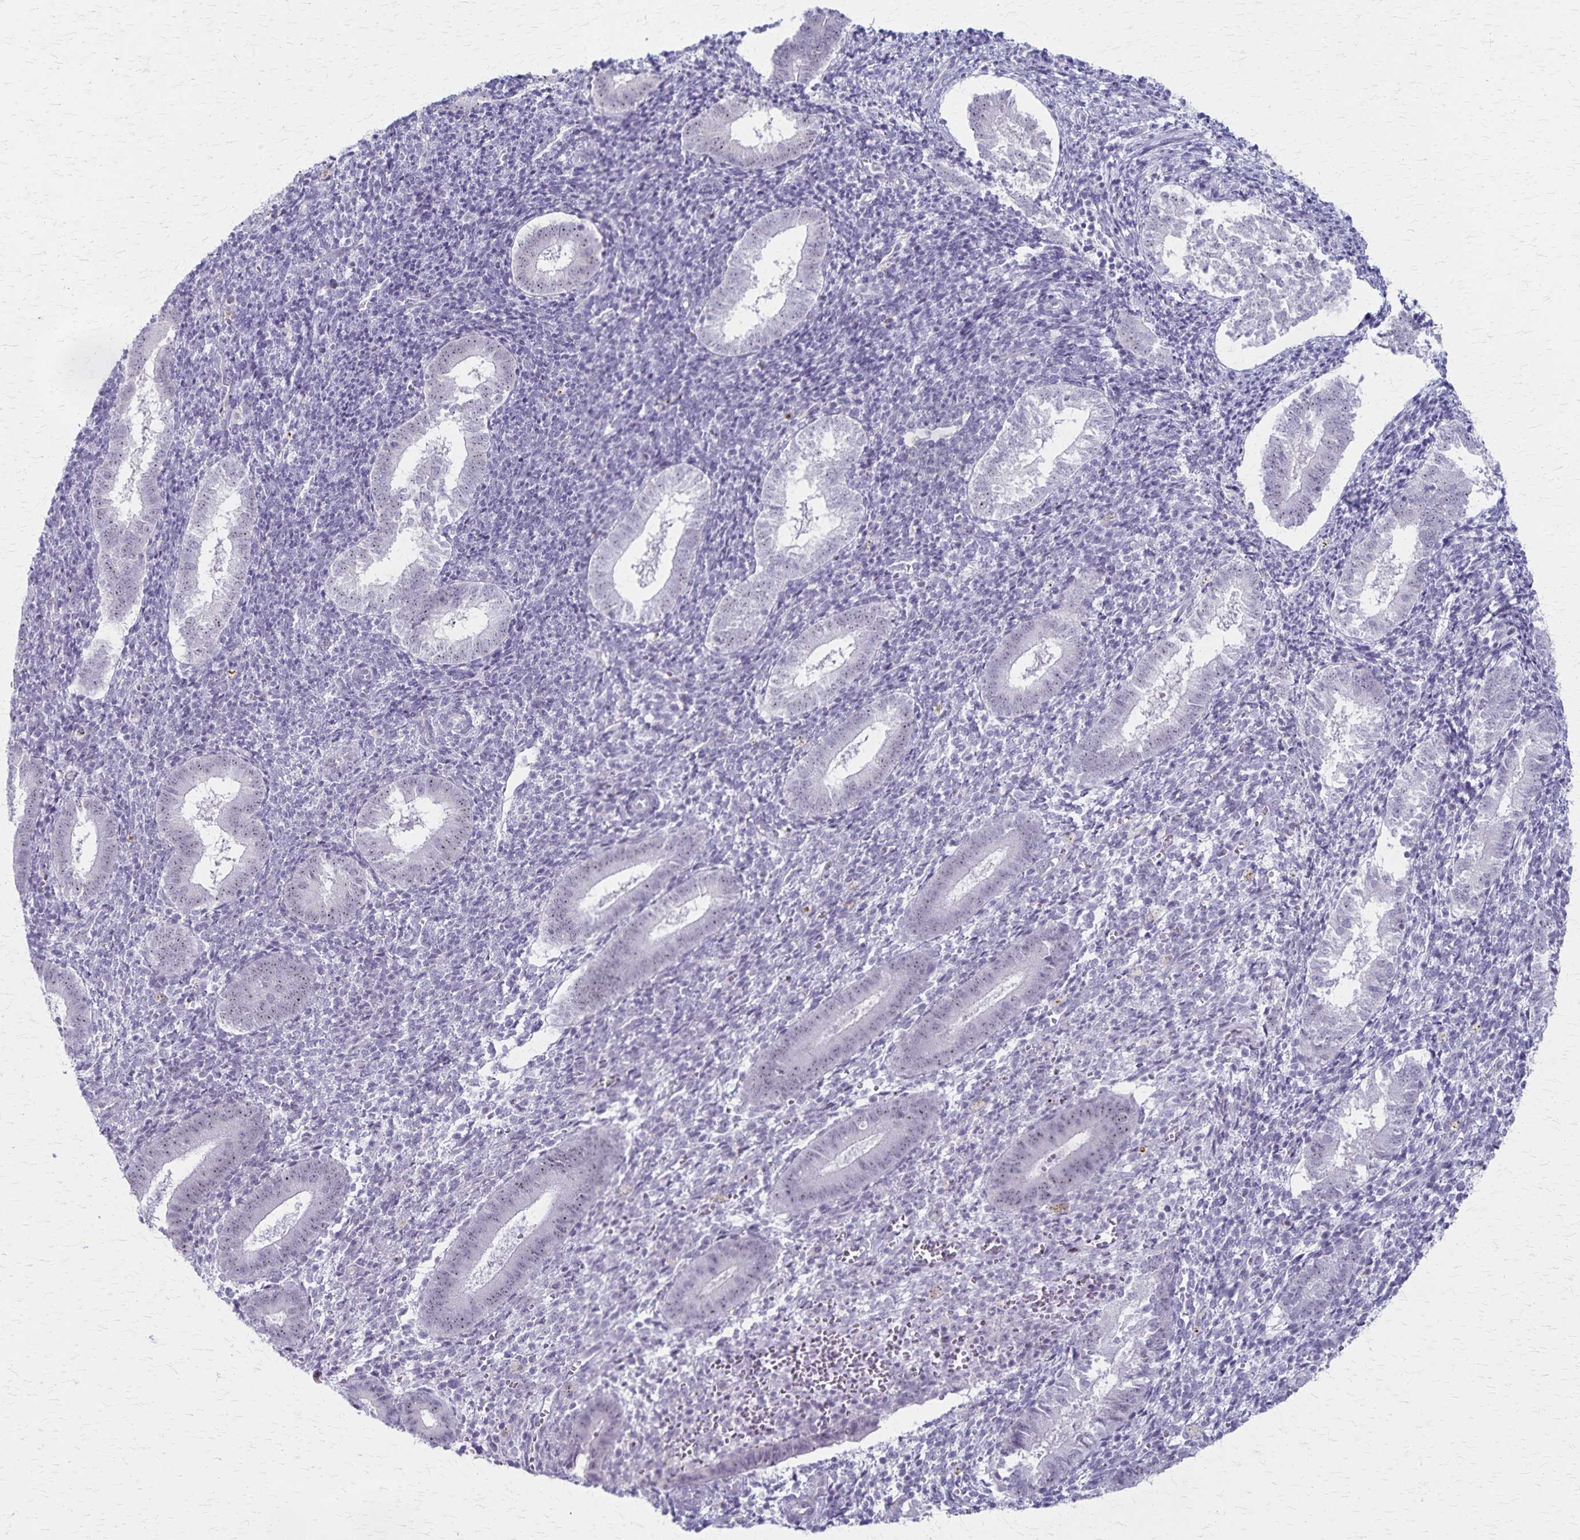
{"staining": {"intensity": "negative", "quantity": "none", "location": "none"}, "tissue": "endometrium", "cell_type": "Cells in endometrial stroma", "image_type": "normal", "snomed": [{"axis": "morphology", "description": "Normal tissue, NOS"}, {"axis": "topography", "description": "Endometrium"}], "caption": "Endometrium stained for a protein using immunohistochemistry shows no positivity cells in endometrial stroma.", "gene": "DLK2", "patient": {"sex": "female", "age": 25}}